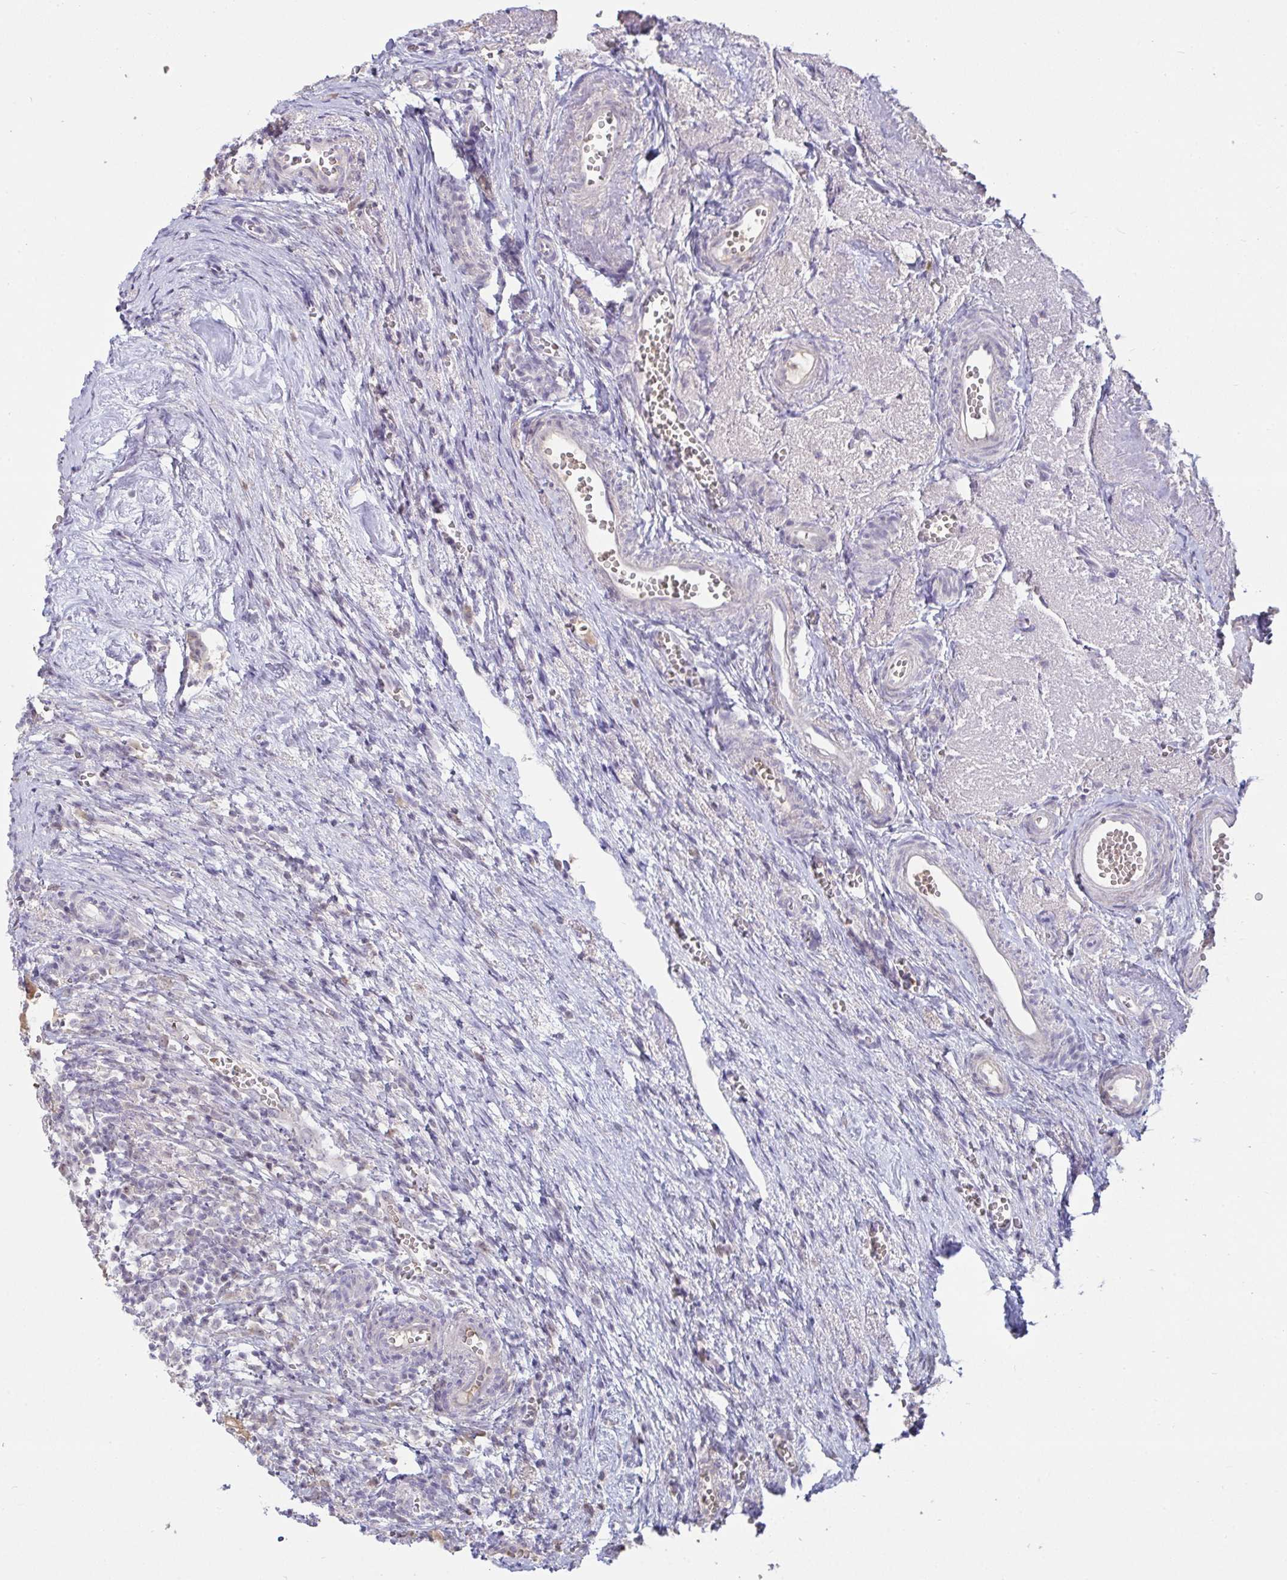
{"staining": {"intensity": "negative", "quantity": "none", "location": "none"}, "tissue": "ovary", "cell_type": "Ovarian stroma cells", "image_type": "normal", "snomed": [{"axis": "morphology", "description": "Normal tissue, NOS"}, {"axis": "topography", "description": "Ovary"}], "caption": "IHC photomicrograph of unremarkable ovary: human ovary stained with DAB (3,3'-diaminobenzidine) displays no significant protein staining in ovarian stroma cells.", "gene": "MYC", "patient": {"sex": "female", "age": 41}}